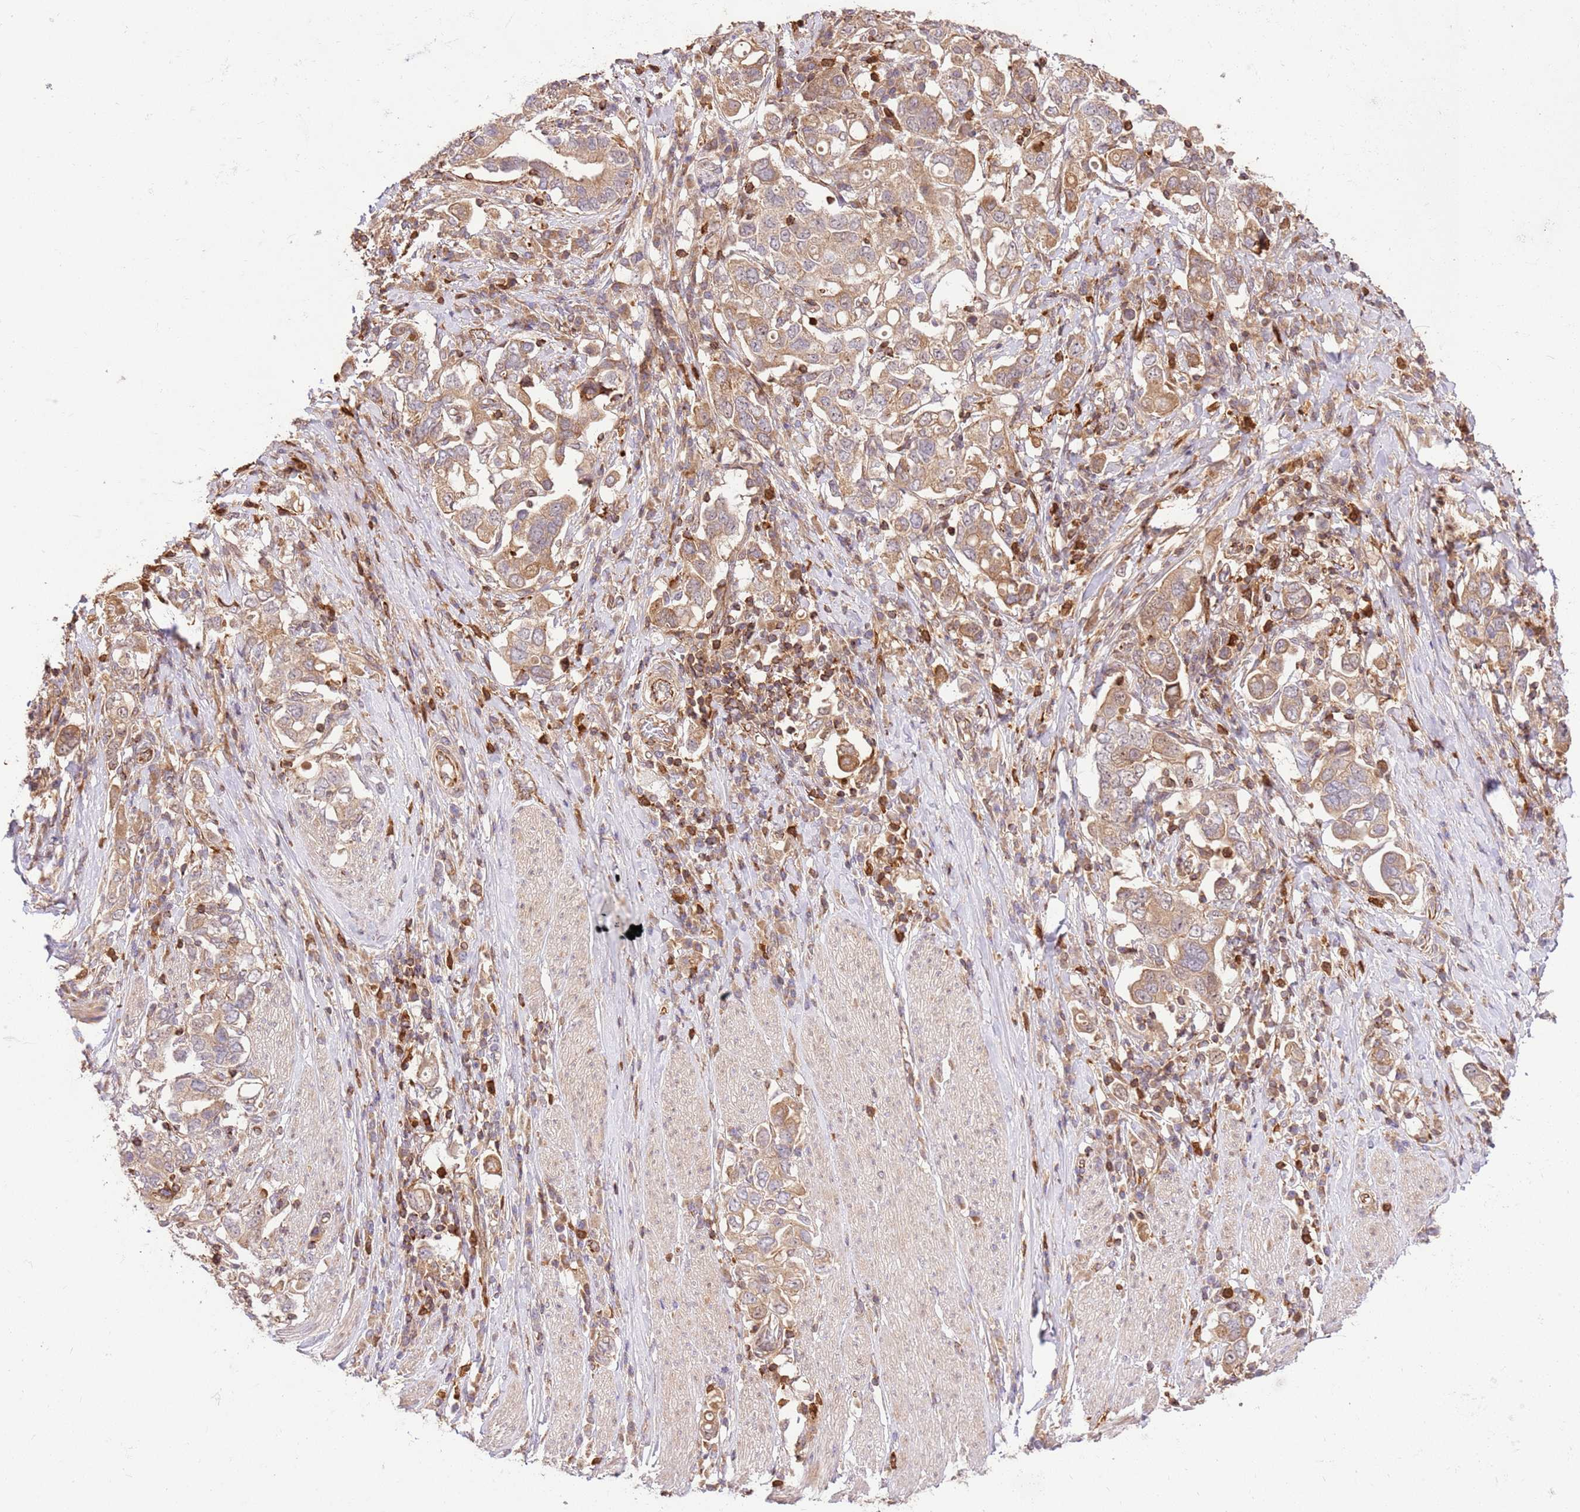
{"staining": {"intensity": "weak", "quantity": ">75%", "location": "cytoplasmic/membranous"}, "tissue": "stomach cancer", "cell_type": "Tumor cells", "image_type": "cancer", "snomed": [{"axis": "morphology", "description": "Adenocarcinoma, NOS"}, {"axis": "topography", "description": "Stomach, upper"}, {"axis": "topography", "description": "Stomach"}], "caption": "Human stomach cancer (adenocarcinoma) stained with a protein marker displays weak staining in tumor cells.", "gene": "KATNAL2", "patient": {"sex": "male", "age": 62}}